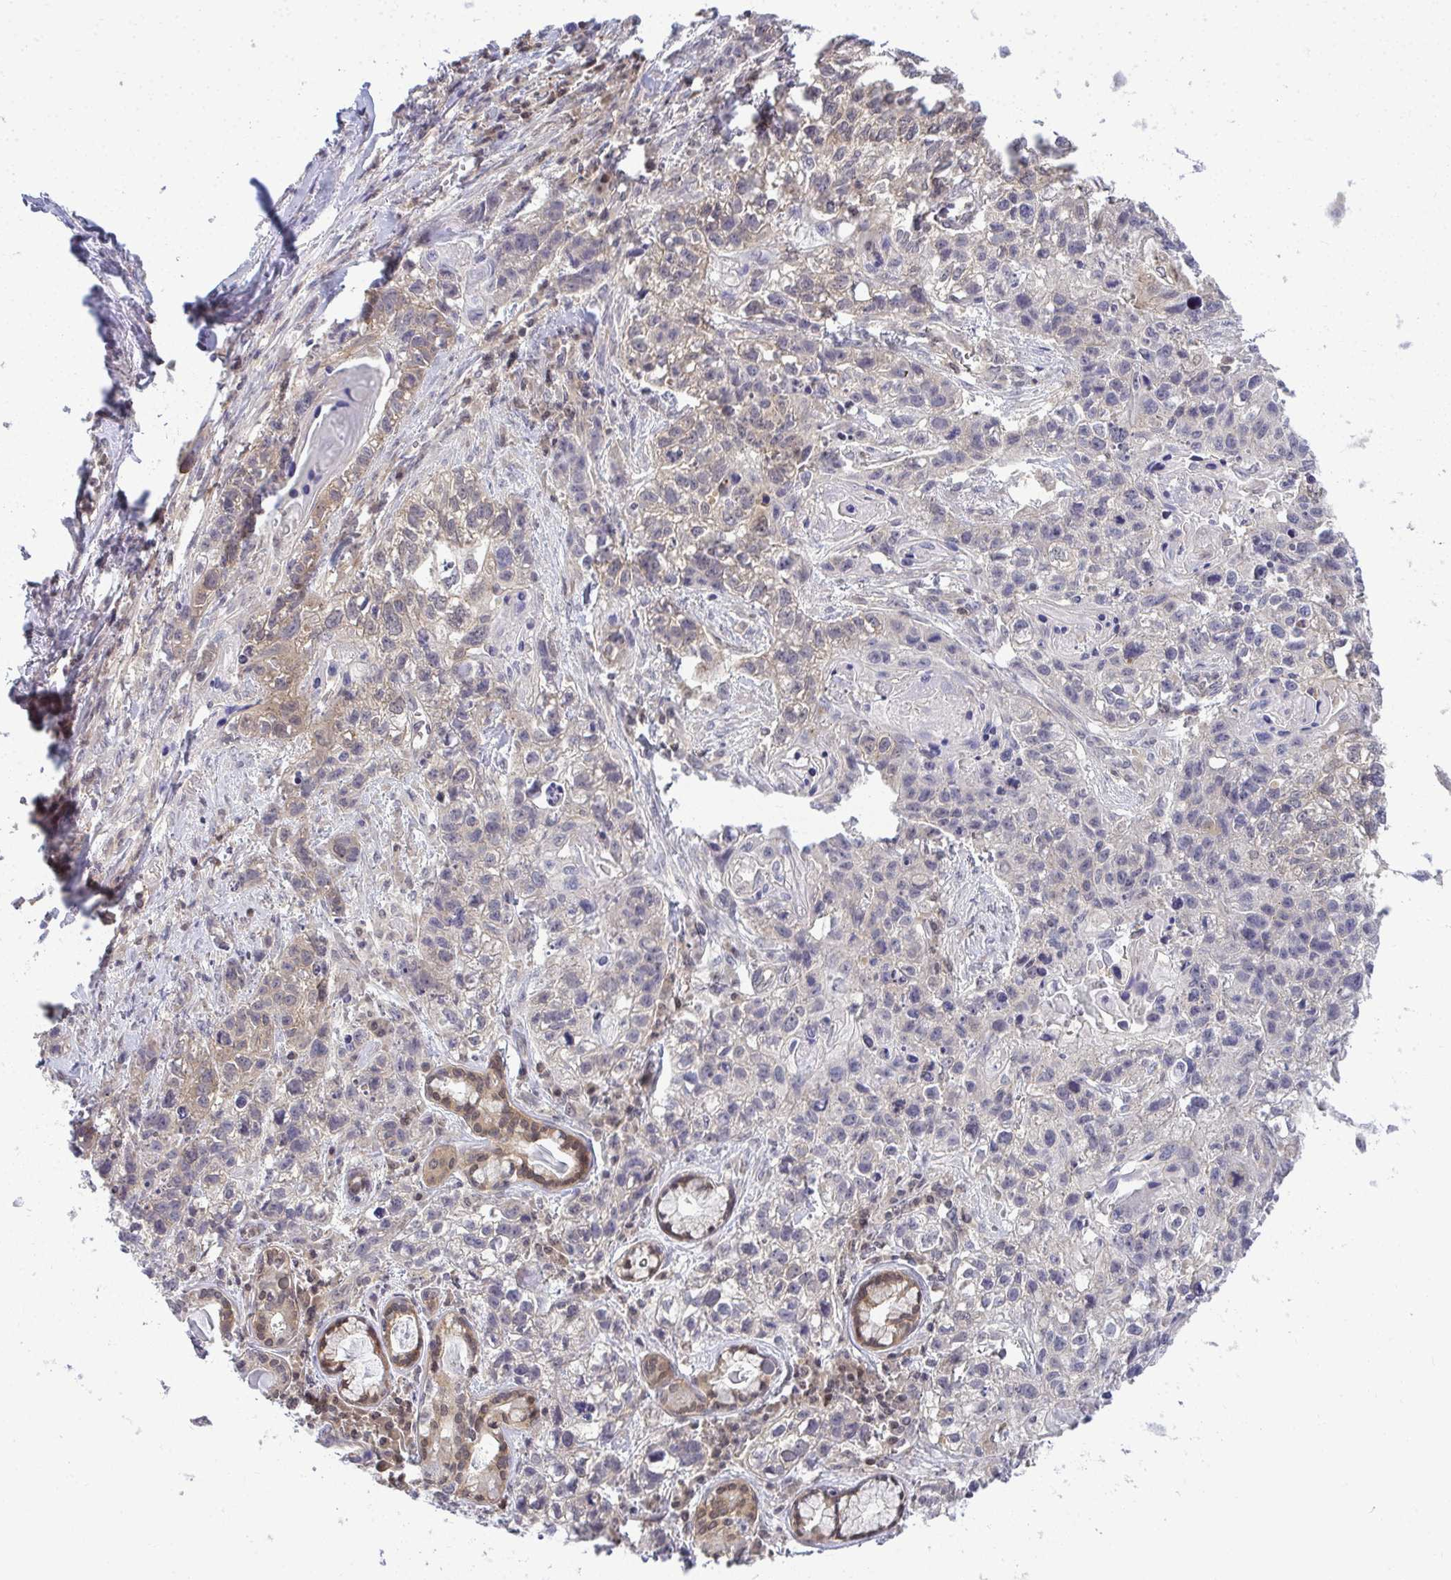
{"staining": {"intensity": "weak", "quantity": "<25%", "location": "cytoplasmic/membranous"}, "tissue": "lung cancer", "cell_type": "Tumor cells", "image_type": "cancer", "snomed": [{"axis": "morphology", "description": "Squamous cell carcinoma, NOS"}, {"axis": "topography", "description": "Lung"}], "caption": "An image of human lung cancer is negative for staining in tumor cells.", "gene": "HDHD2", "patient": {"sex": "male", "age": 74}}